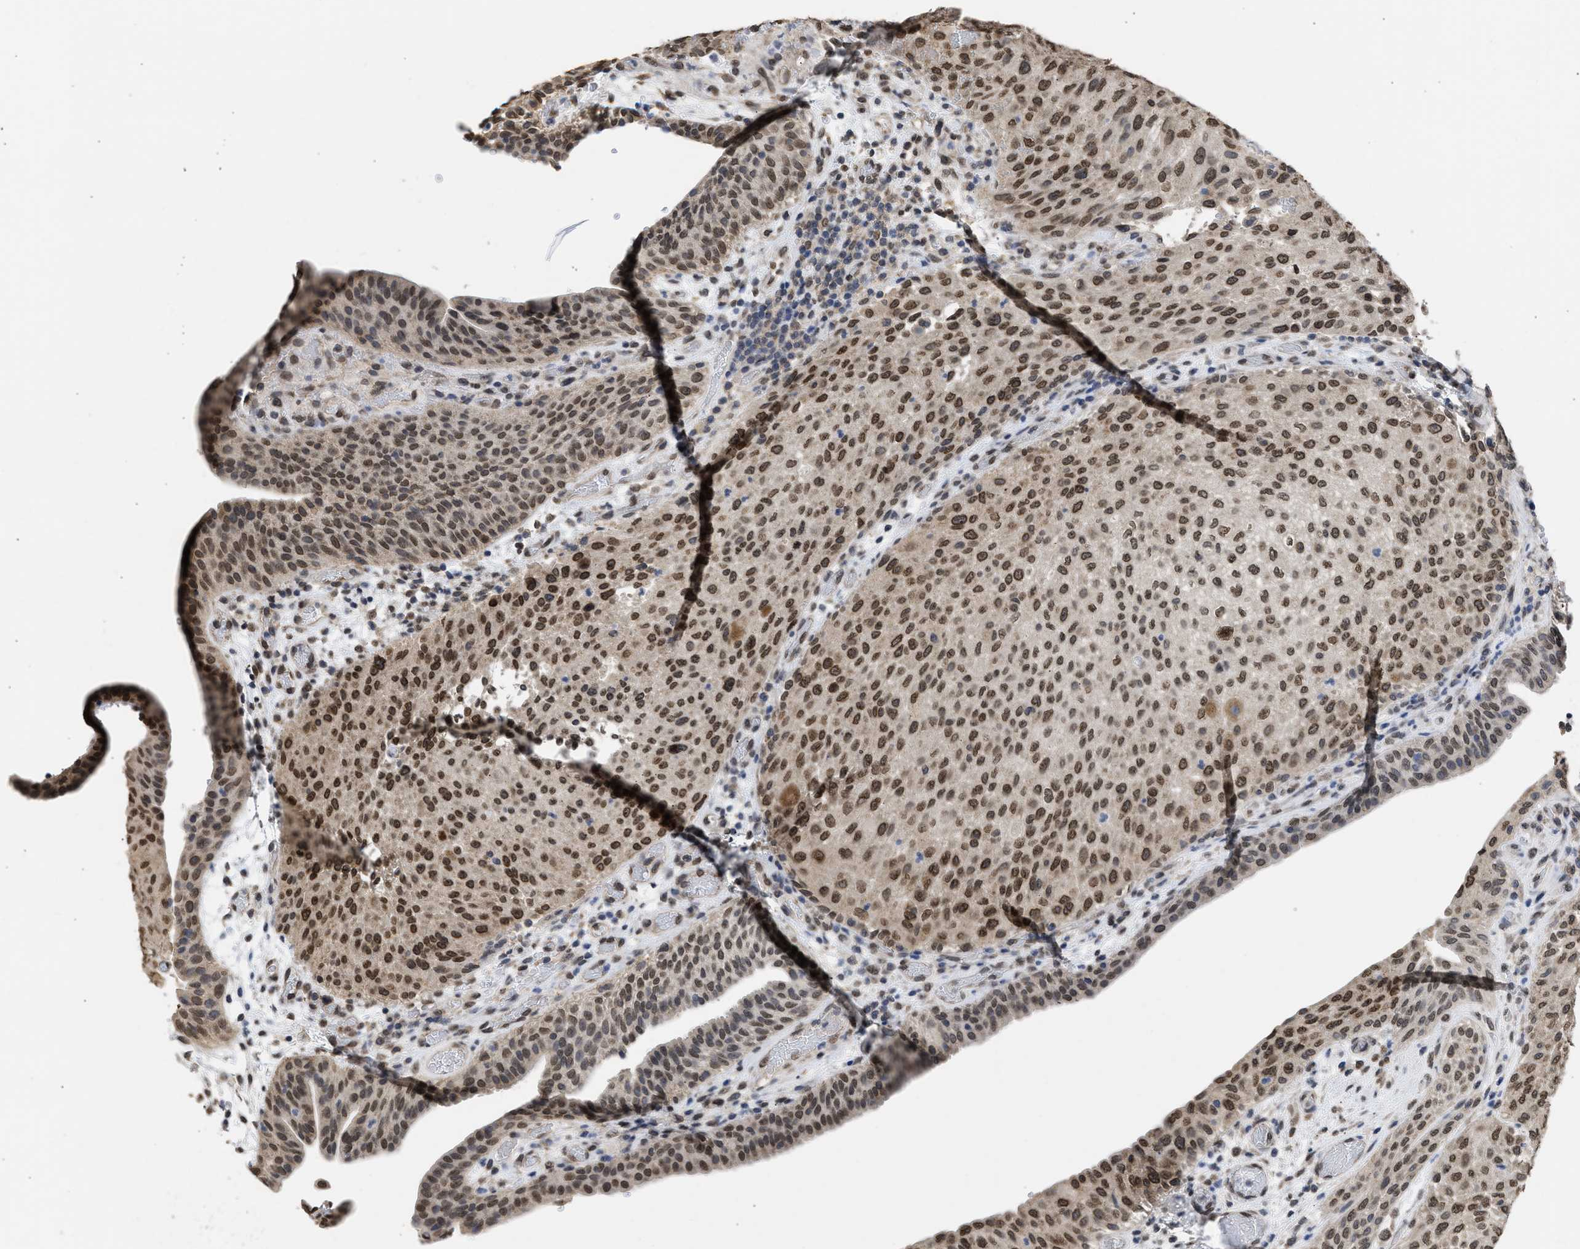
{"staining": {"intensity": "moderate", "quantity": ">75%", "location": "cytoplasmic/membranous,nuclear"}, "tissue": "urothelial cancer", "cell_type": "Tumor cells", "image_type": "cancer", "snomed": [{"axis": "morphology", "description": "Urothelial carcinoma, Low grade"}, {"axis": "morphology", "description": "Urothelial carcinoma, High grade"}, {"axis": "topography", "description": "Urinary bladder"}], "caption": "IHC of human urothelial cancer reveals medium levels of moderate cytoplasmic/membranous and nuclear expression in approximately >75% of tumor cells.", "gene": "NUP35", "patient": {"sex": "male", "age": 35}}